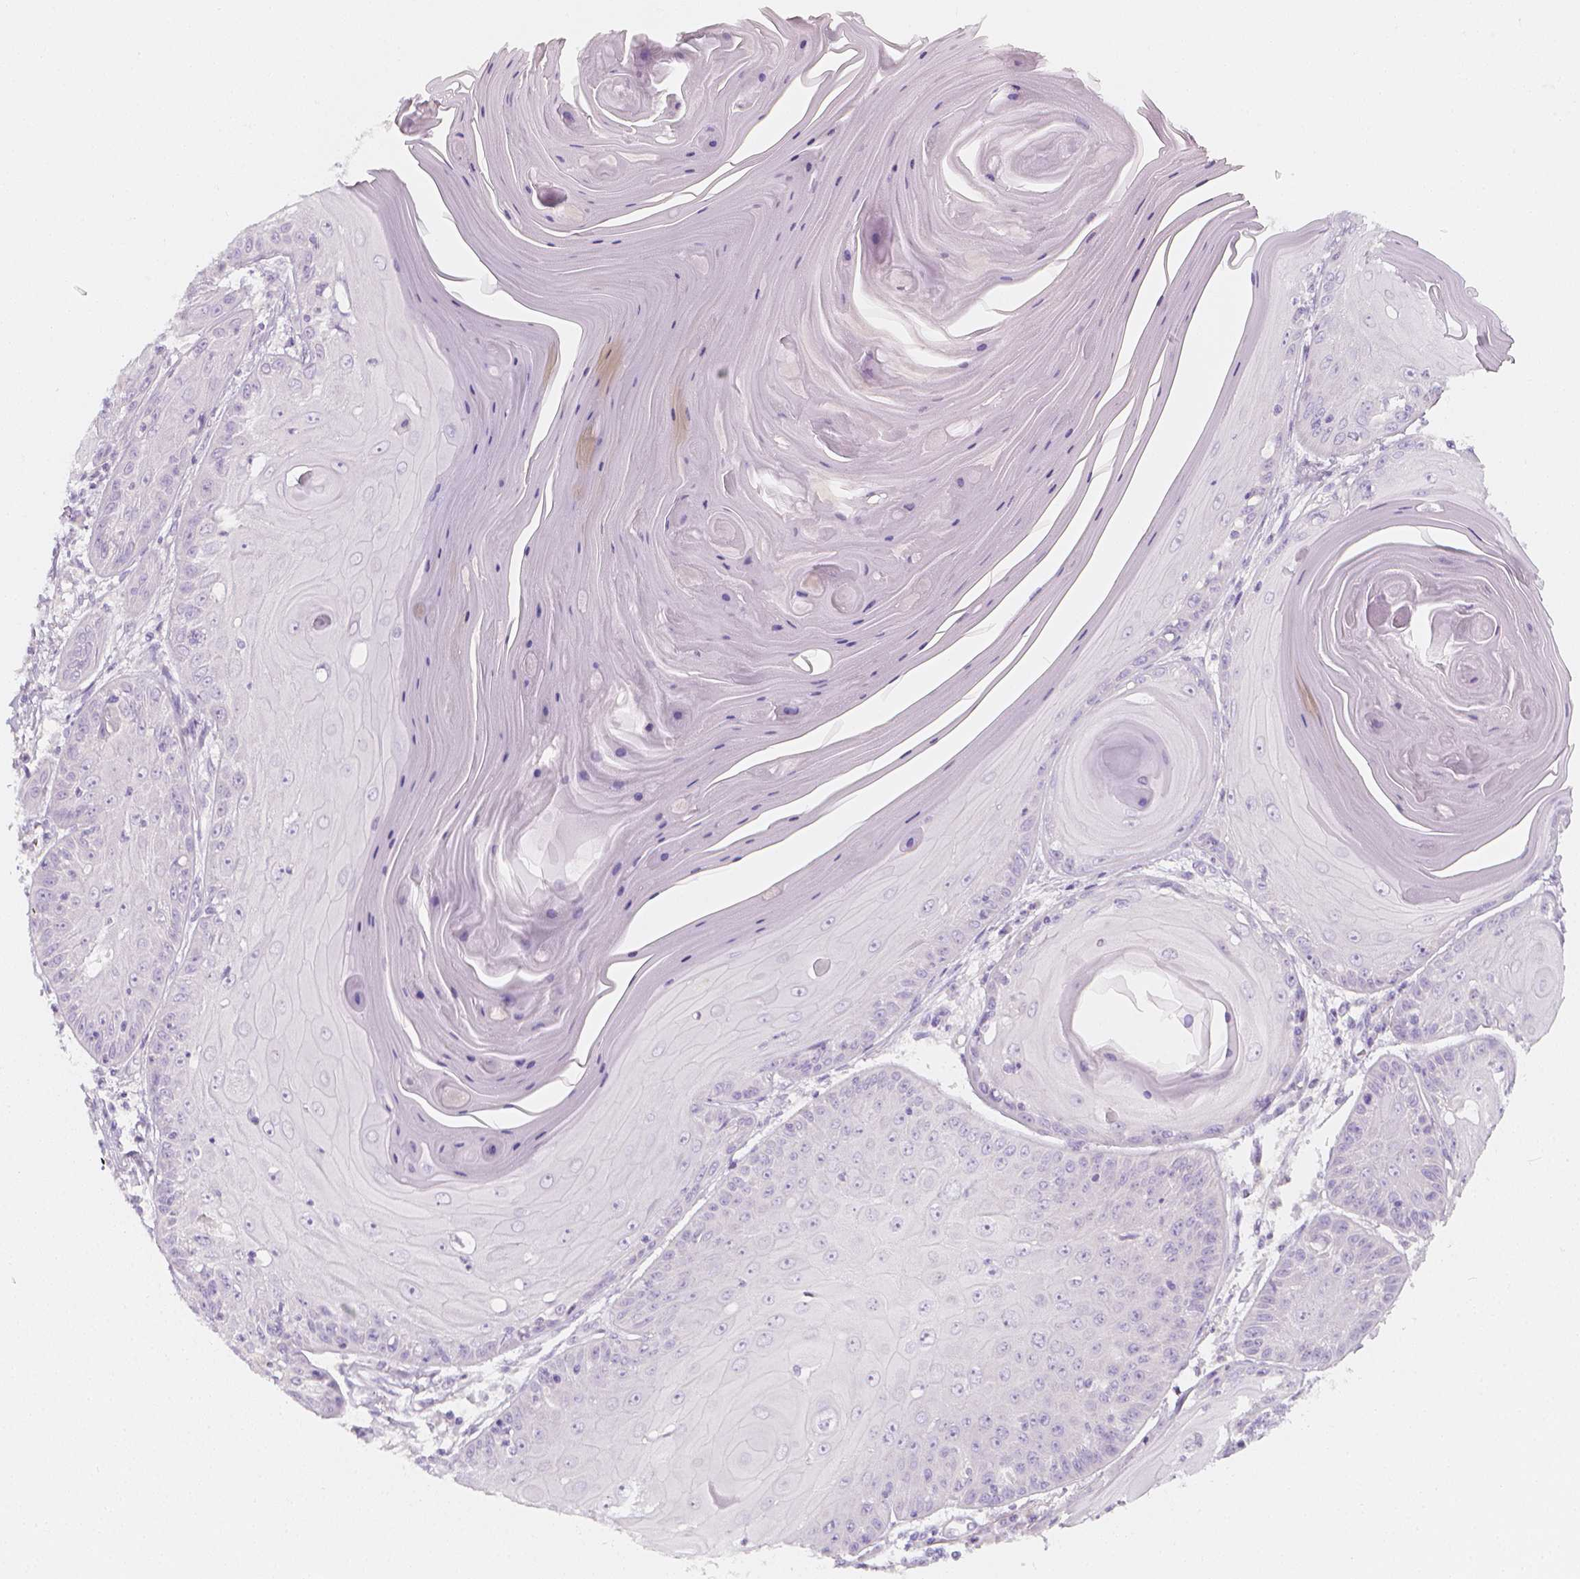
{"staining": {"intensity": "negative", "quantity": "none", "location": "none"}, "tissue": "skin cancer", "cell_type": "Tumor cells", "image_type": "cancer", "snomed": [{"axis": "morphology", "description": "Squamous cell carcinoma, NOS"}, {"axis": "topography", "description": "Skin"}, {"axis": "topography", "description": "Vulva"}], "caption": "Tumor cells are negative for brown protein staining in skin cancer (squamous cell carcinoma).", "gene": "RBFOX1", "patient": {"sex": "female", "age": 85}}